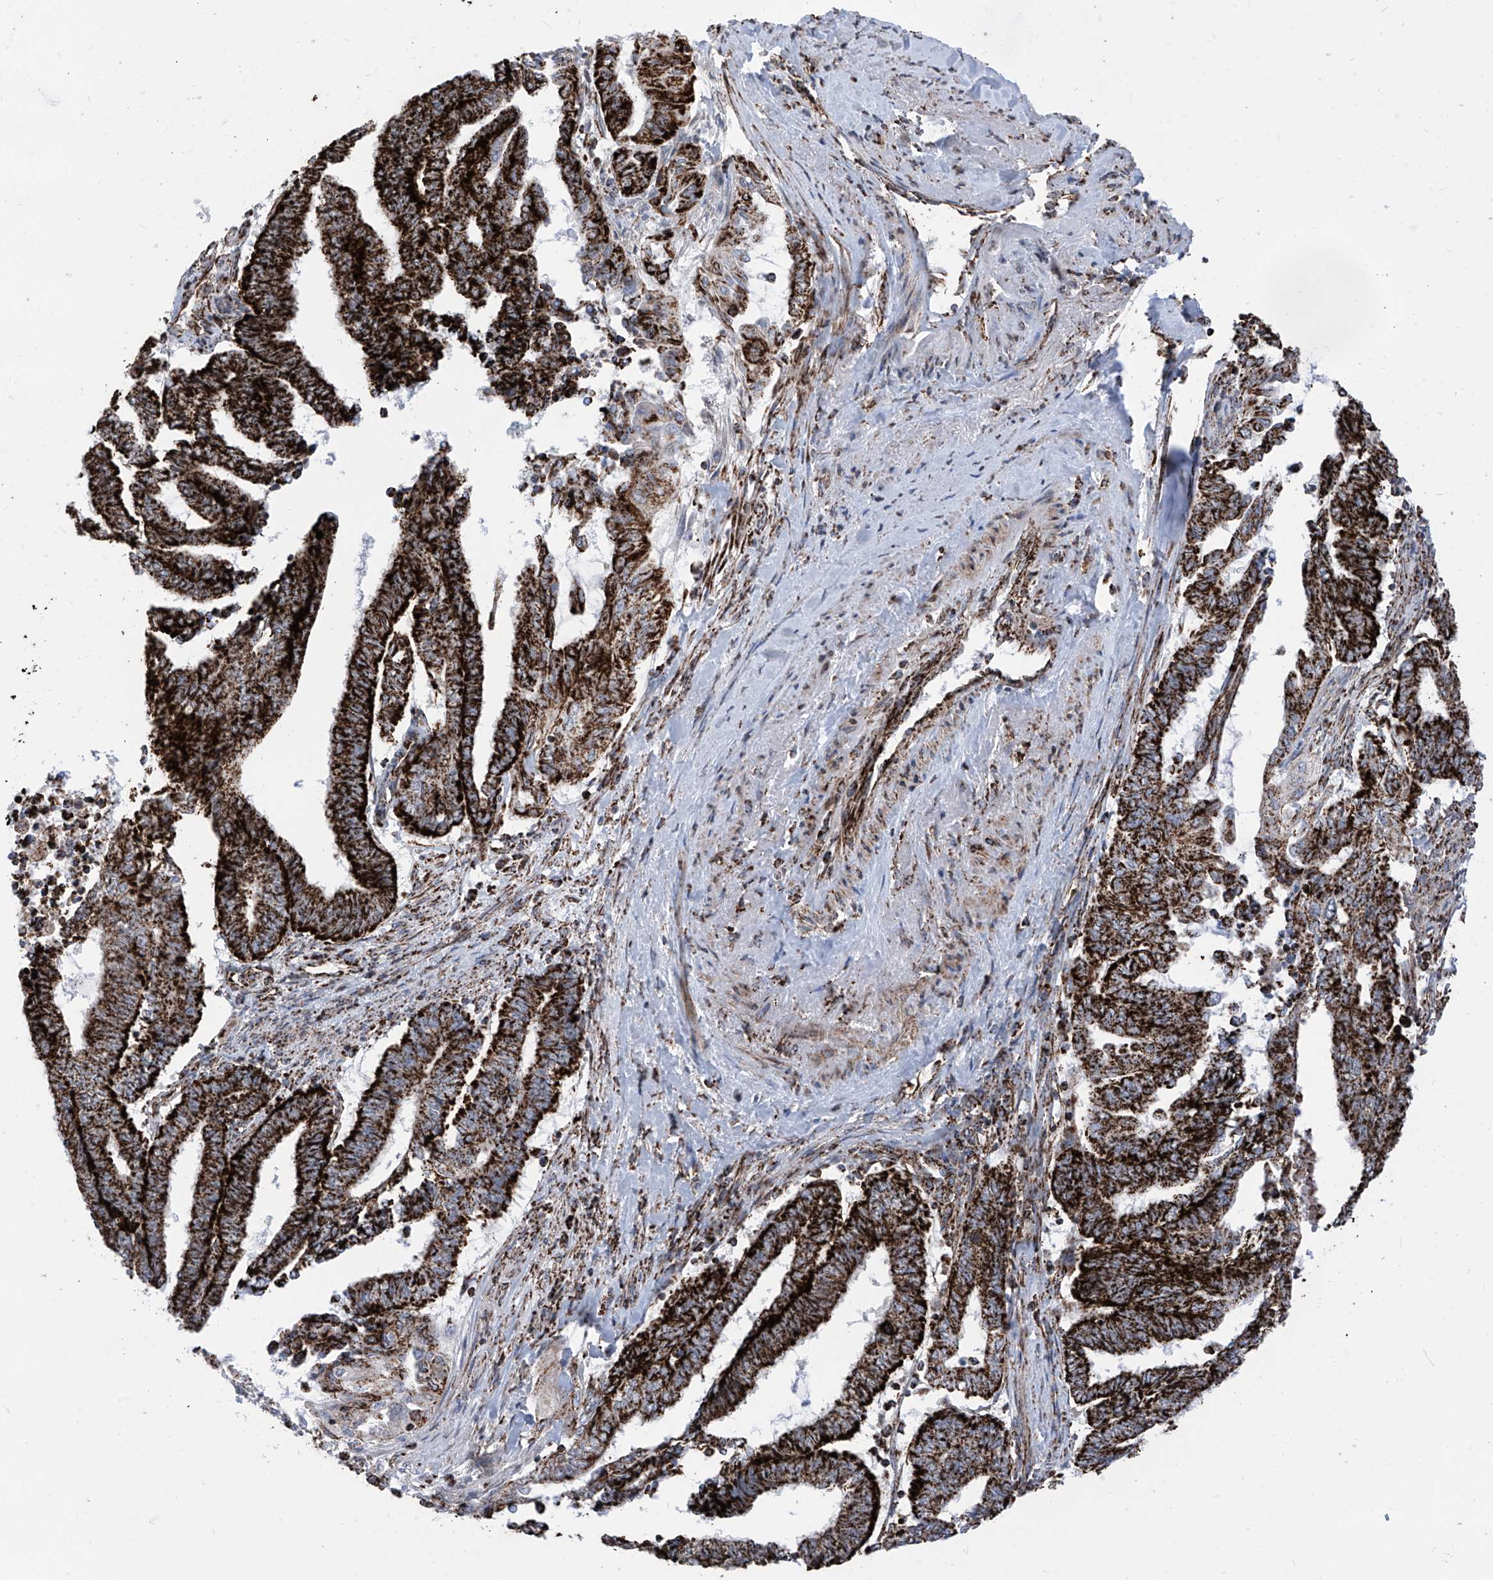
{"staining": {"intensity": "strong", "quantity": ">75%", "location": "cytoplasmic/membranous"}, "tissue": "endometrial cancer", "cell_type": "Tumor cells", "image_type": "cancer", "snomed": [{"axis": "morphology", "description": "Adenocarcinoma, NOS"}, {"axis": "topography", "description": "Uterus"}, {"axis": "topography", "description": "Endometrium"}], "caption": "Endometrial adenocarcinoma stained with a brown dye demonstrates strong cytoplasmic/membranous positive expression in approximately >75% of tumor cells.", "gene": "COX5B", "patient": {"sex": "female", "age": 70}}